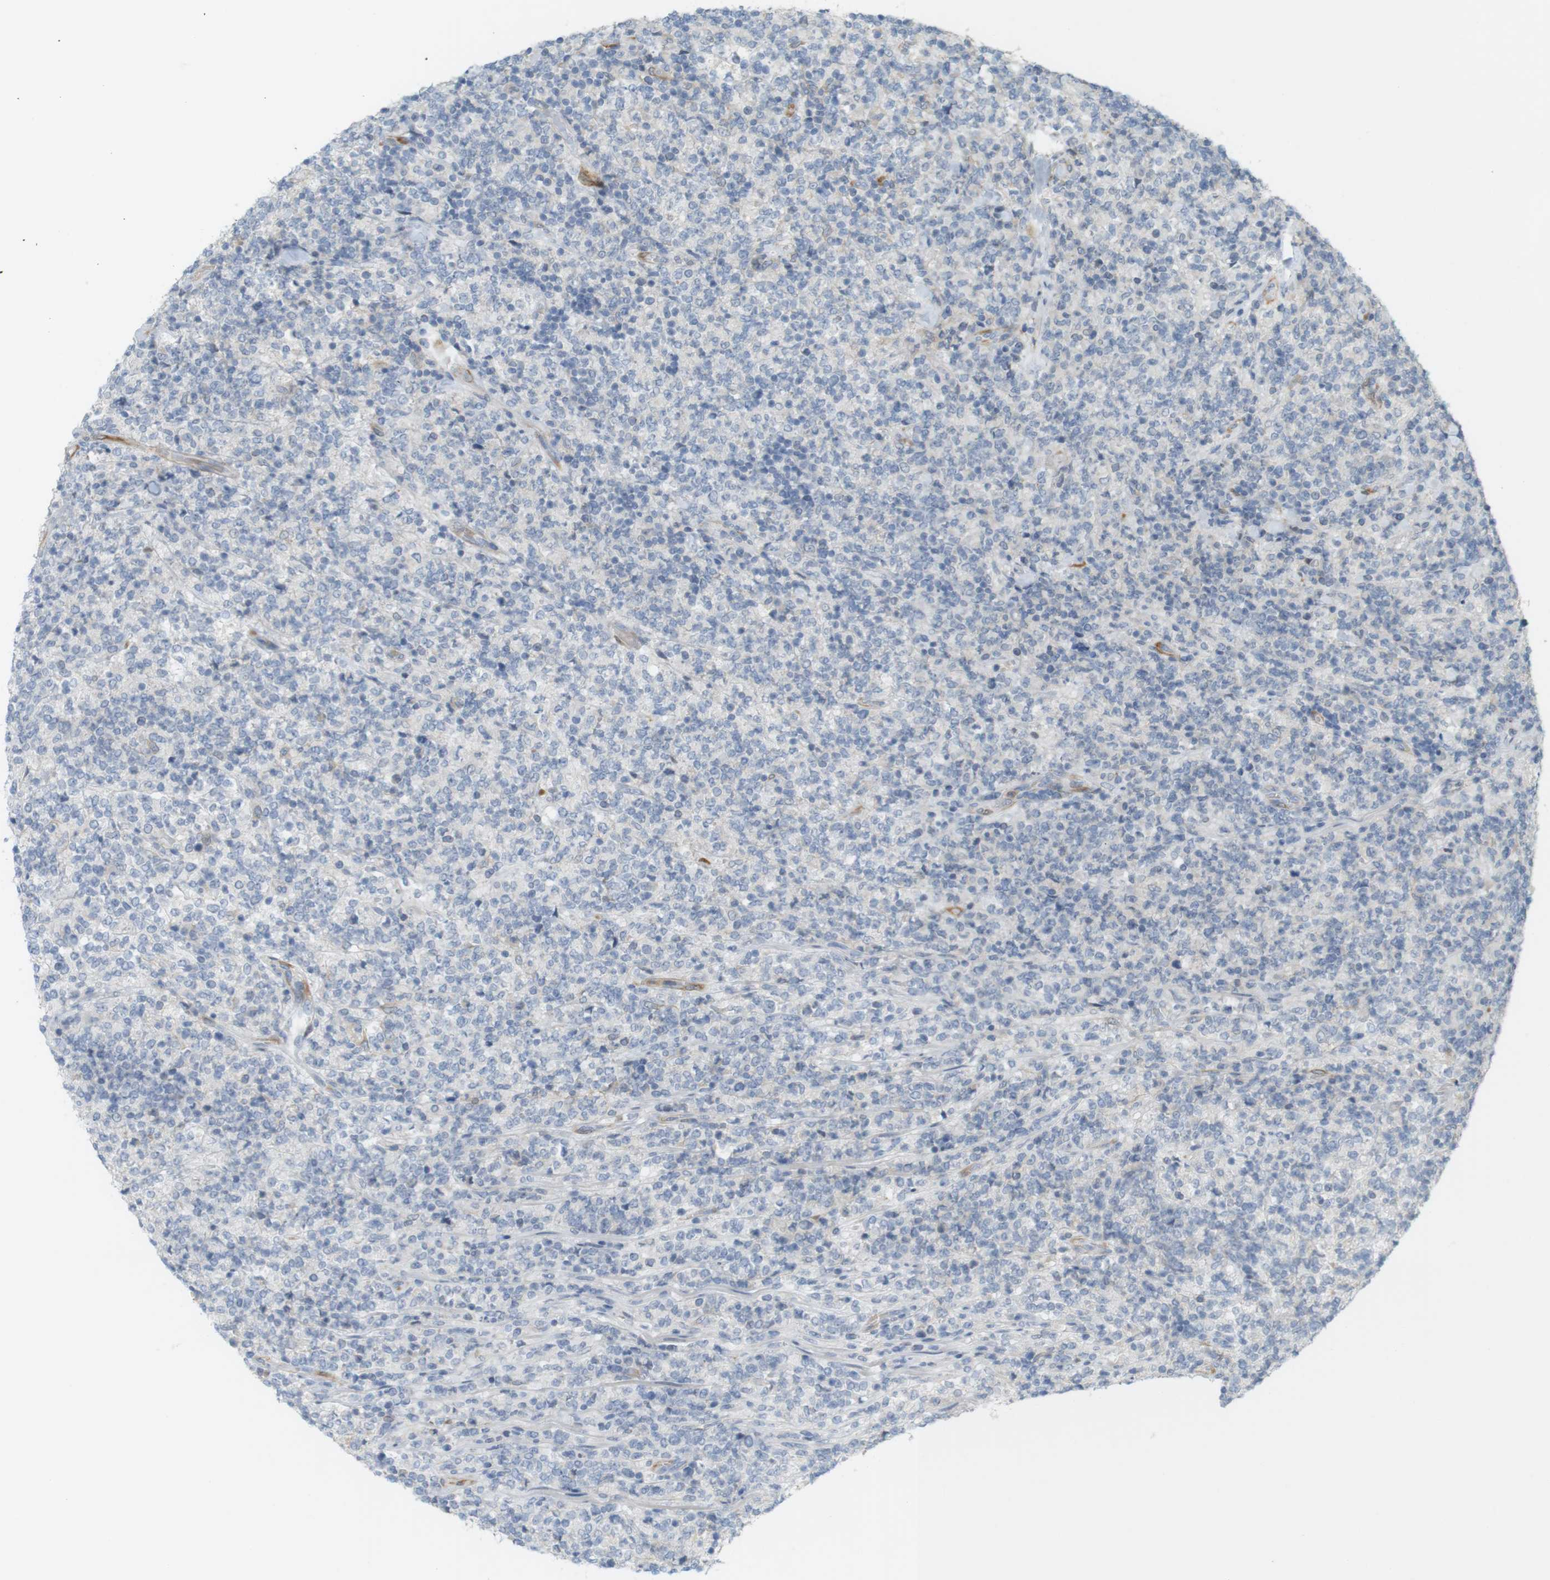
{"staining": {"intensity": "negative", "quantity": "none", "location": "none"}, "tissue": "lymphoma", "cell_type": "Tumor cells", "image_type": "cancer", "snomed": [{"axis": "morphology", "description": "Malignant lymphoma, non-Hodgkin's type, High grade"}, {"axis": "topography", "description": "Soft tissue"}], "caption": "Human lymphoma stained for a protein using immunohistochemistry demonstrates no staining in tumor cells.", "gene": "PDE3A", "patient": {"sex": "male", "age": 18}}